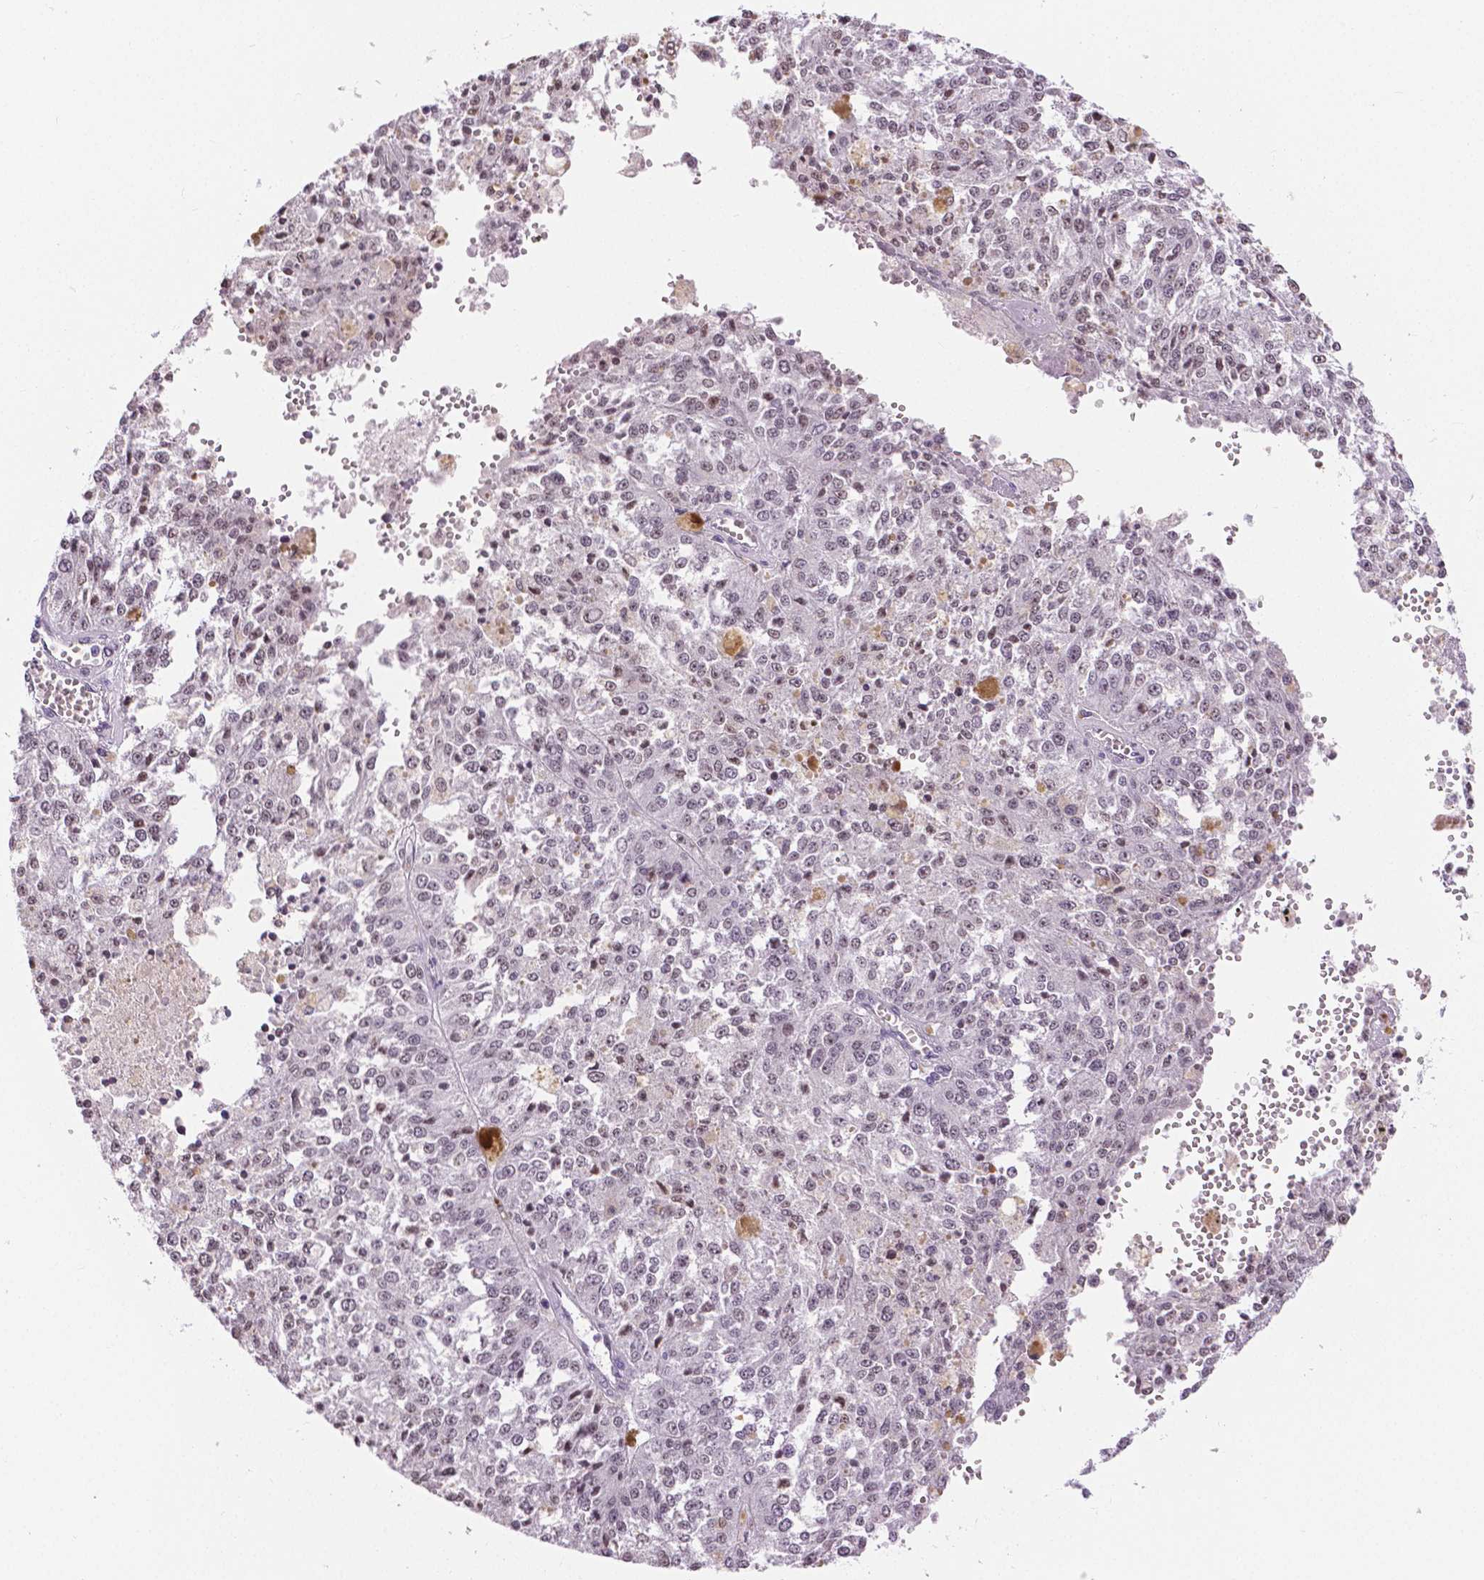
{"staining": {"intensity": "weak", "quantity": "<25%", "location": "nuclear"}, "tissue": "melanoma", "cell_type": "Tumor cells", "image_type": "cancer", "snomed": [{"axis": "morphology", "description": "Malignant melanoma, Metastatic site"}, {"axis": "topography", "description": "Lymph node"}], "caption": "The image reveals no staining of tumor cells in malignant melanoma (metastatic site). The staining was performed using DAB (3,3'-diaminobenzidine) to visualize the protein expression in brown, while the nuclei were stained in blue with hematoxylin (Magnification: 20x).", "gene": "NHP2", "patient": {"sex": "female", "age": 64}}